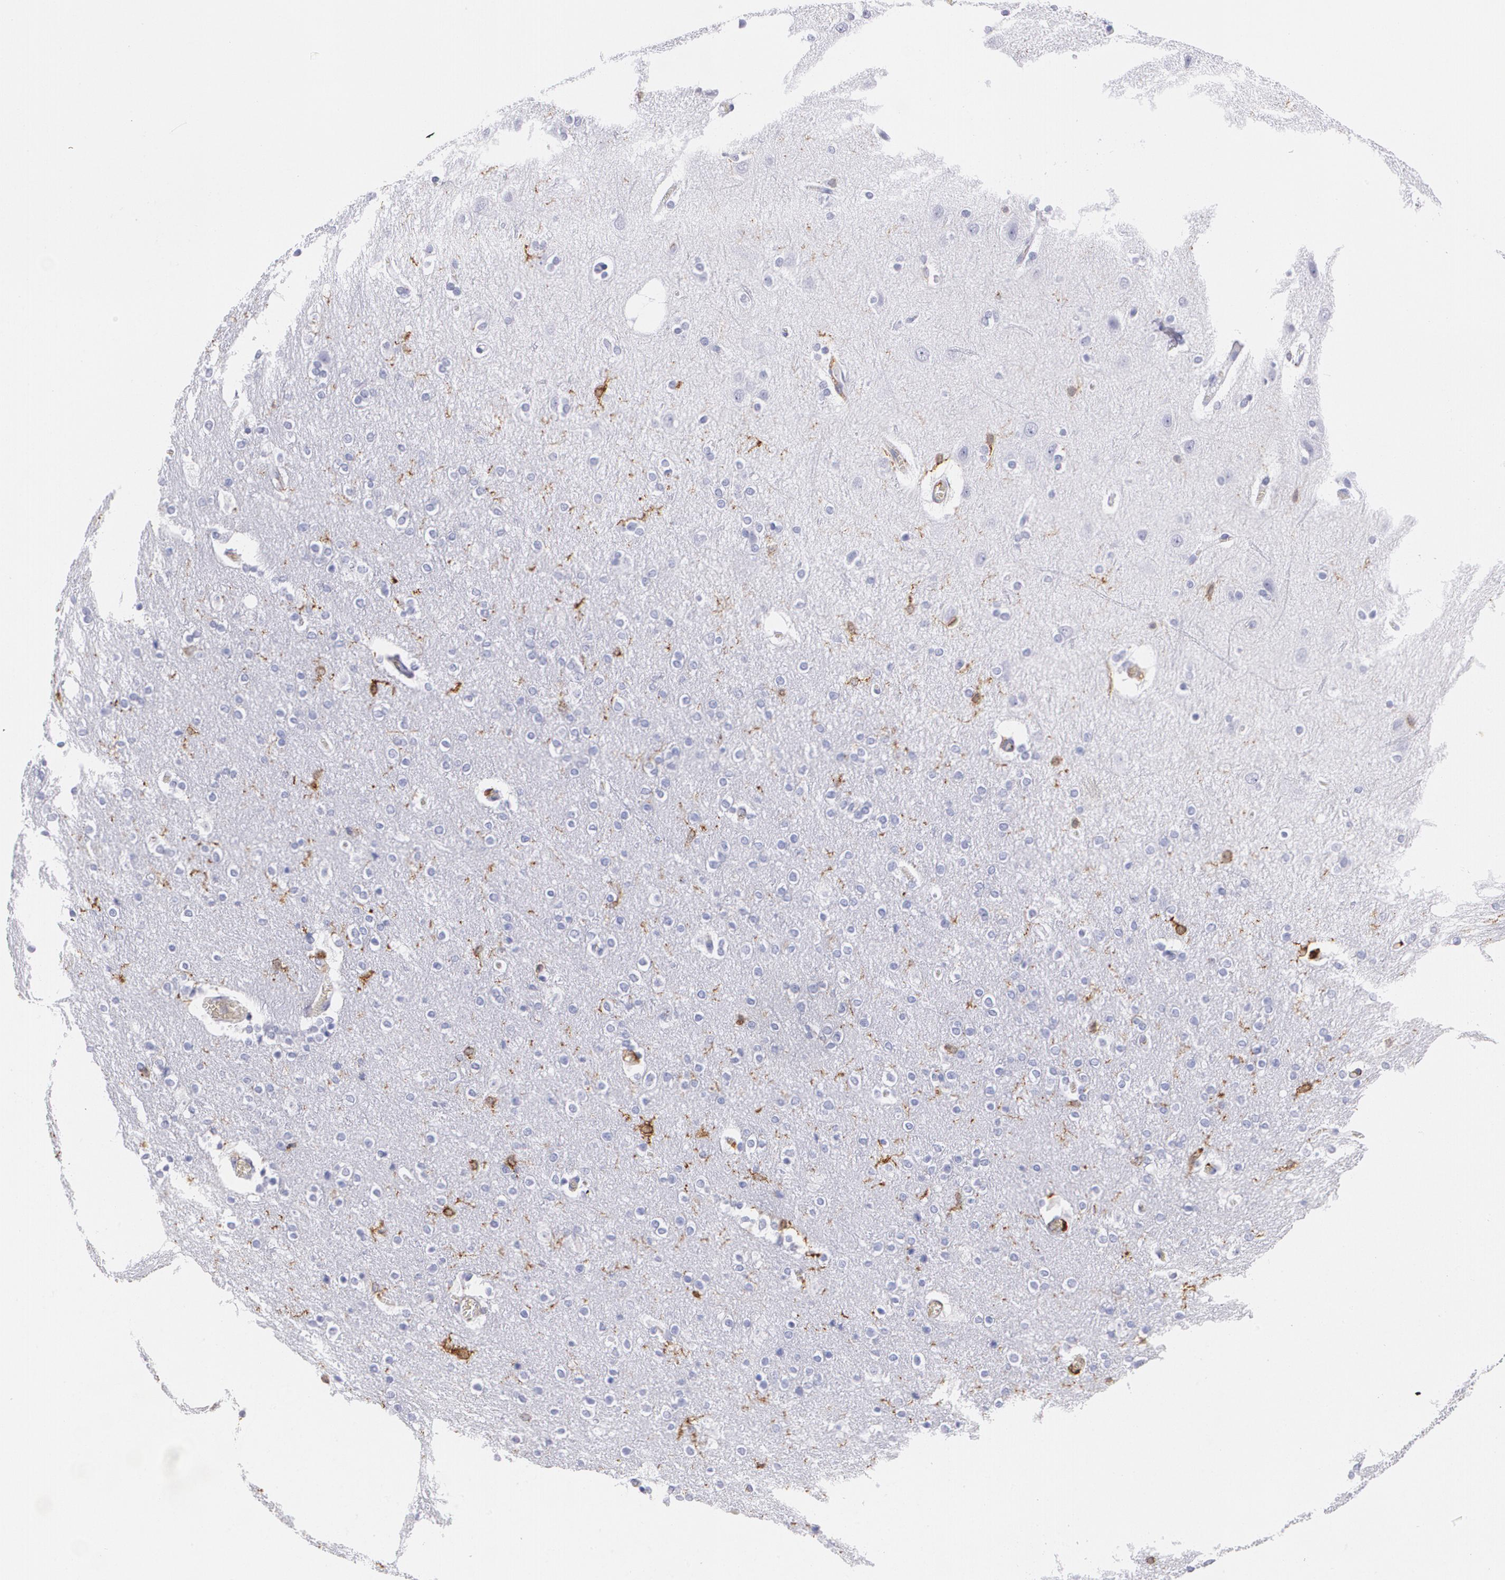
{"staining": {"intensity": "strong", "quantity": "<25%", "location": "cytoplasmic/membranous"}, "tissue": "cerebral cortex", "cell_type": "Endothelial cells", "image_type": "normal", "snomed": [{"axis": "morphology", "description": "Normal tissue, NOS"}, {"axis": "topography", "description": "Cerebral cortex"}], "caption": "Immunohistochemistry (IHC) histopathology image of unremarkable cerebral cortex stained for a protein (brown), which demonstrates medium levels of strong cytoplasmic/membranous positivity in about <25% of endothelial cells.", "gene": "HLA", "patient": {"sex": "female", "age": 54}}